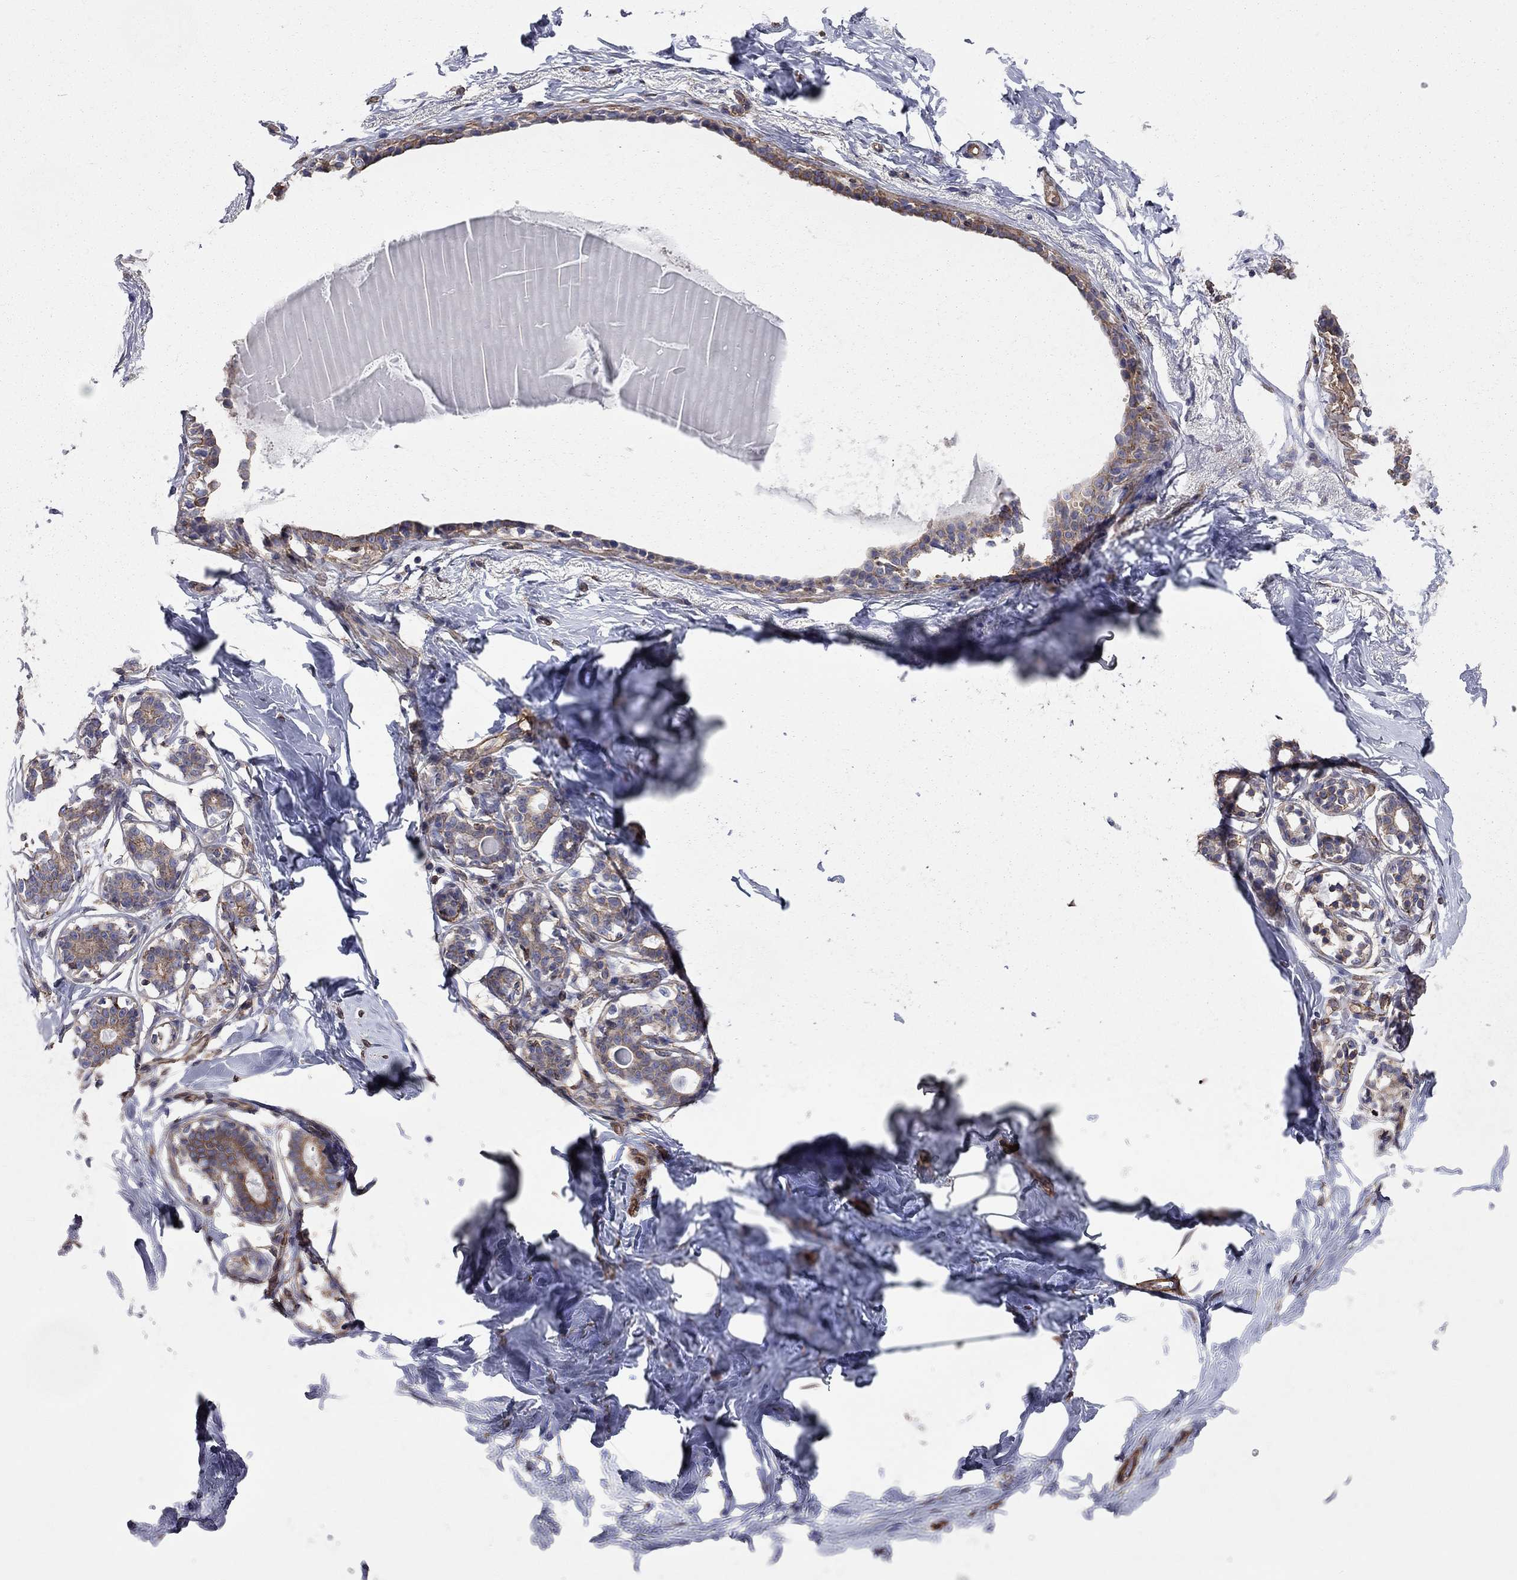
{"staining": {"intensity": "negative", "quantity": "none", "location": "none"}, "tissue": "breast", "cell_type": "Adipocytes", "image_type": "normal", "snomed": [{"axis": "morphology", "description": "Normal tissue, NOS"}, {"axis": "morphology", "description": "Lobular carcinoma, in situ"}, {"axis": "topography", "description": "Breast"}], "caption": "A high-resolution photomicrograph shows immunohistochemistry (IHC) staining of benign breast, which demonstrates no significant positivity in adipocytes. (Stains: DAB (3,3'-diaminobenzidine) immunohistochemistry with hematoxylin counter stain, Microscopy: brightfield microscopy at high magnification).", "gene": "BICDL2", "patient": {"sex": "female", "age": 35}}